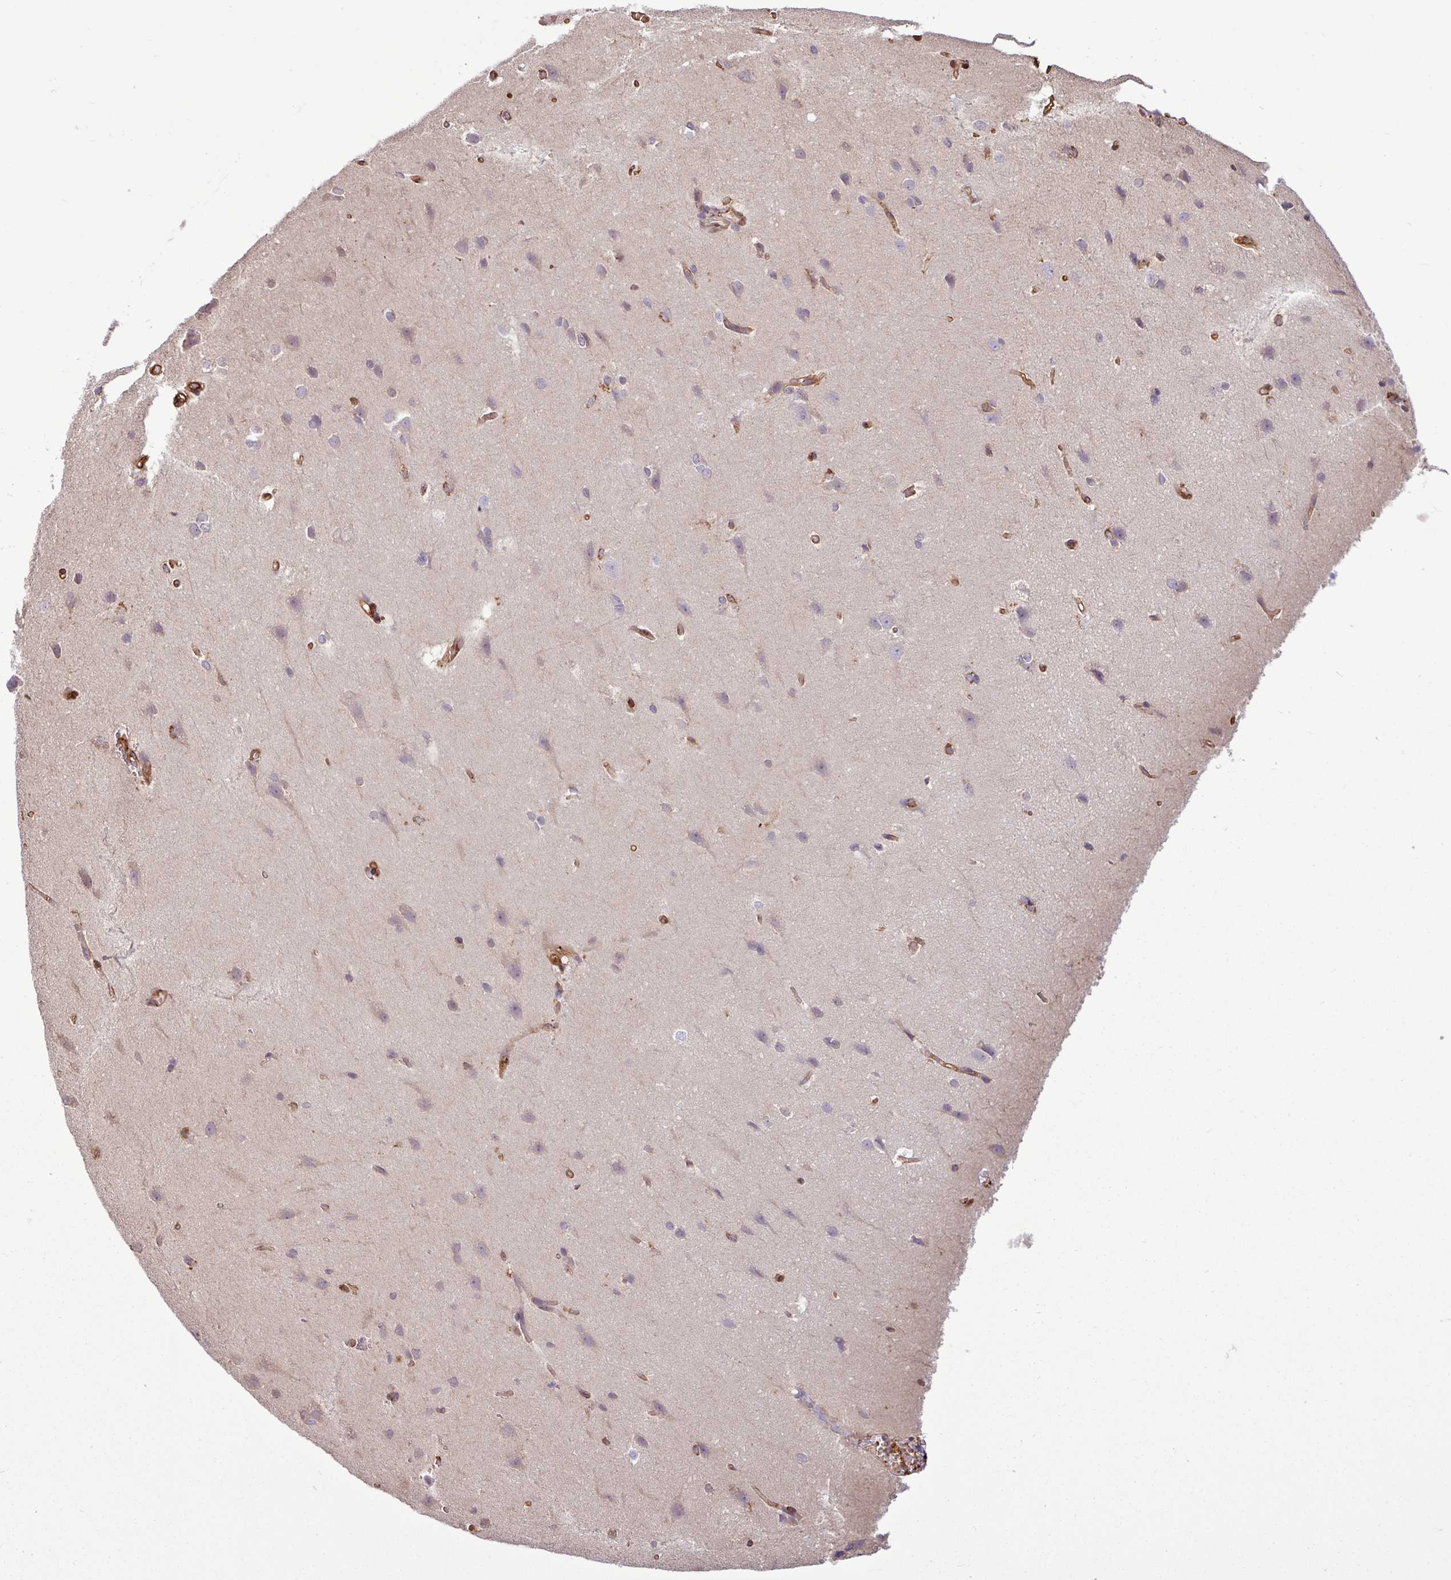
{"staining": {"intensity": "moderate", "quantity": ">75%", "location": "cytoplasmic/membranous"}, "tissue": "cerebral cortex", "cell_type": "Endothelial cells", "image_type": "normal", "snomed": [{"axis": "morphology", "description": "Normal tissue, NOS"}, {"axis": "topography", "description": "Cerebral cortex"}], "caption": "DAB immunohistochemical staining of benign cerebral cortex displays moderate cytoplasmic/membranous protein positivity in about >75% of endothelial cells.", "gene": "PACSIN2", "patient": {"sex": "male", "age": 37}}